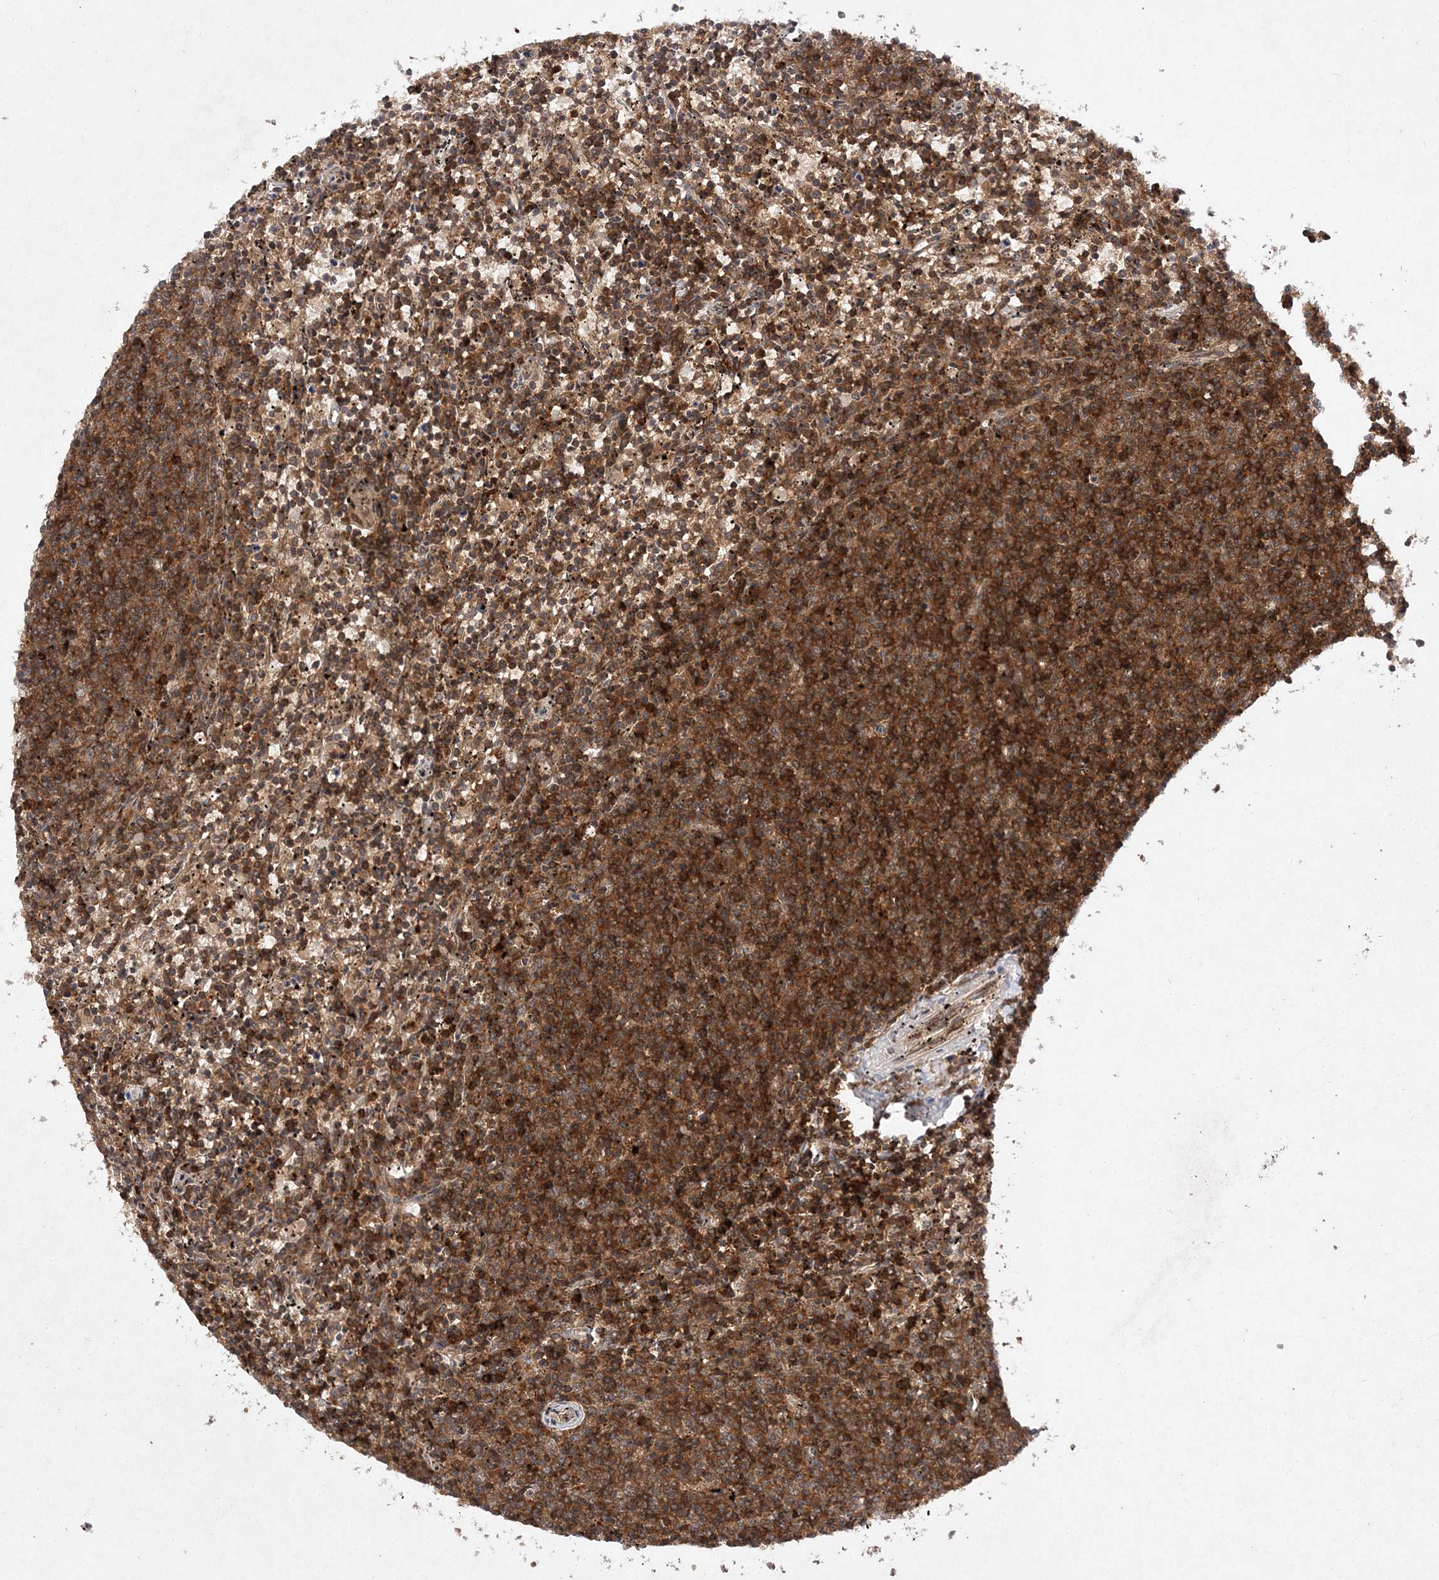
{"staining": {"intensity": "moderate", "quantity": ">75%", "location": "cytoplasmic/membranous"}, "tissue": "lymphoma", "cell_type": "Tumor cells", "image_type": "cancer", "snomed": [{"axis": "morphology", "description": "Malignant lymphoma, non-Hodgkin's type, Low grade"}, {"axis": "topography", "description": "Spleen"}], "caption": "Immunohistochemical staining of low-grade malignant lymphoma, non-Hodgkin's type exhibits medium levels of moderate cytoplasmic/membranous protein positivity in about >75% of tumor cells. (DAB (3,3'-diaminobenzidine) IHC, brown staining for protein, blue staining for nuclei).", "gene": "NIF3L1", "patient": {"sex": "female", "age": 50}}